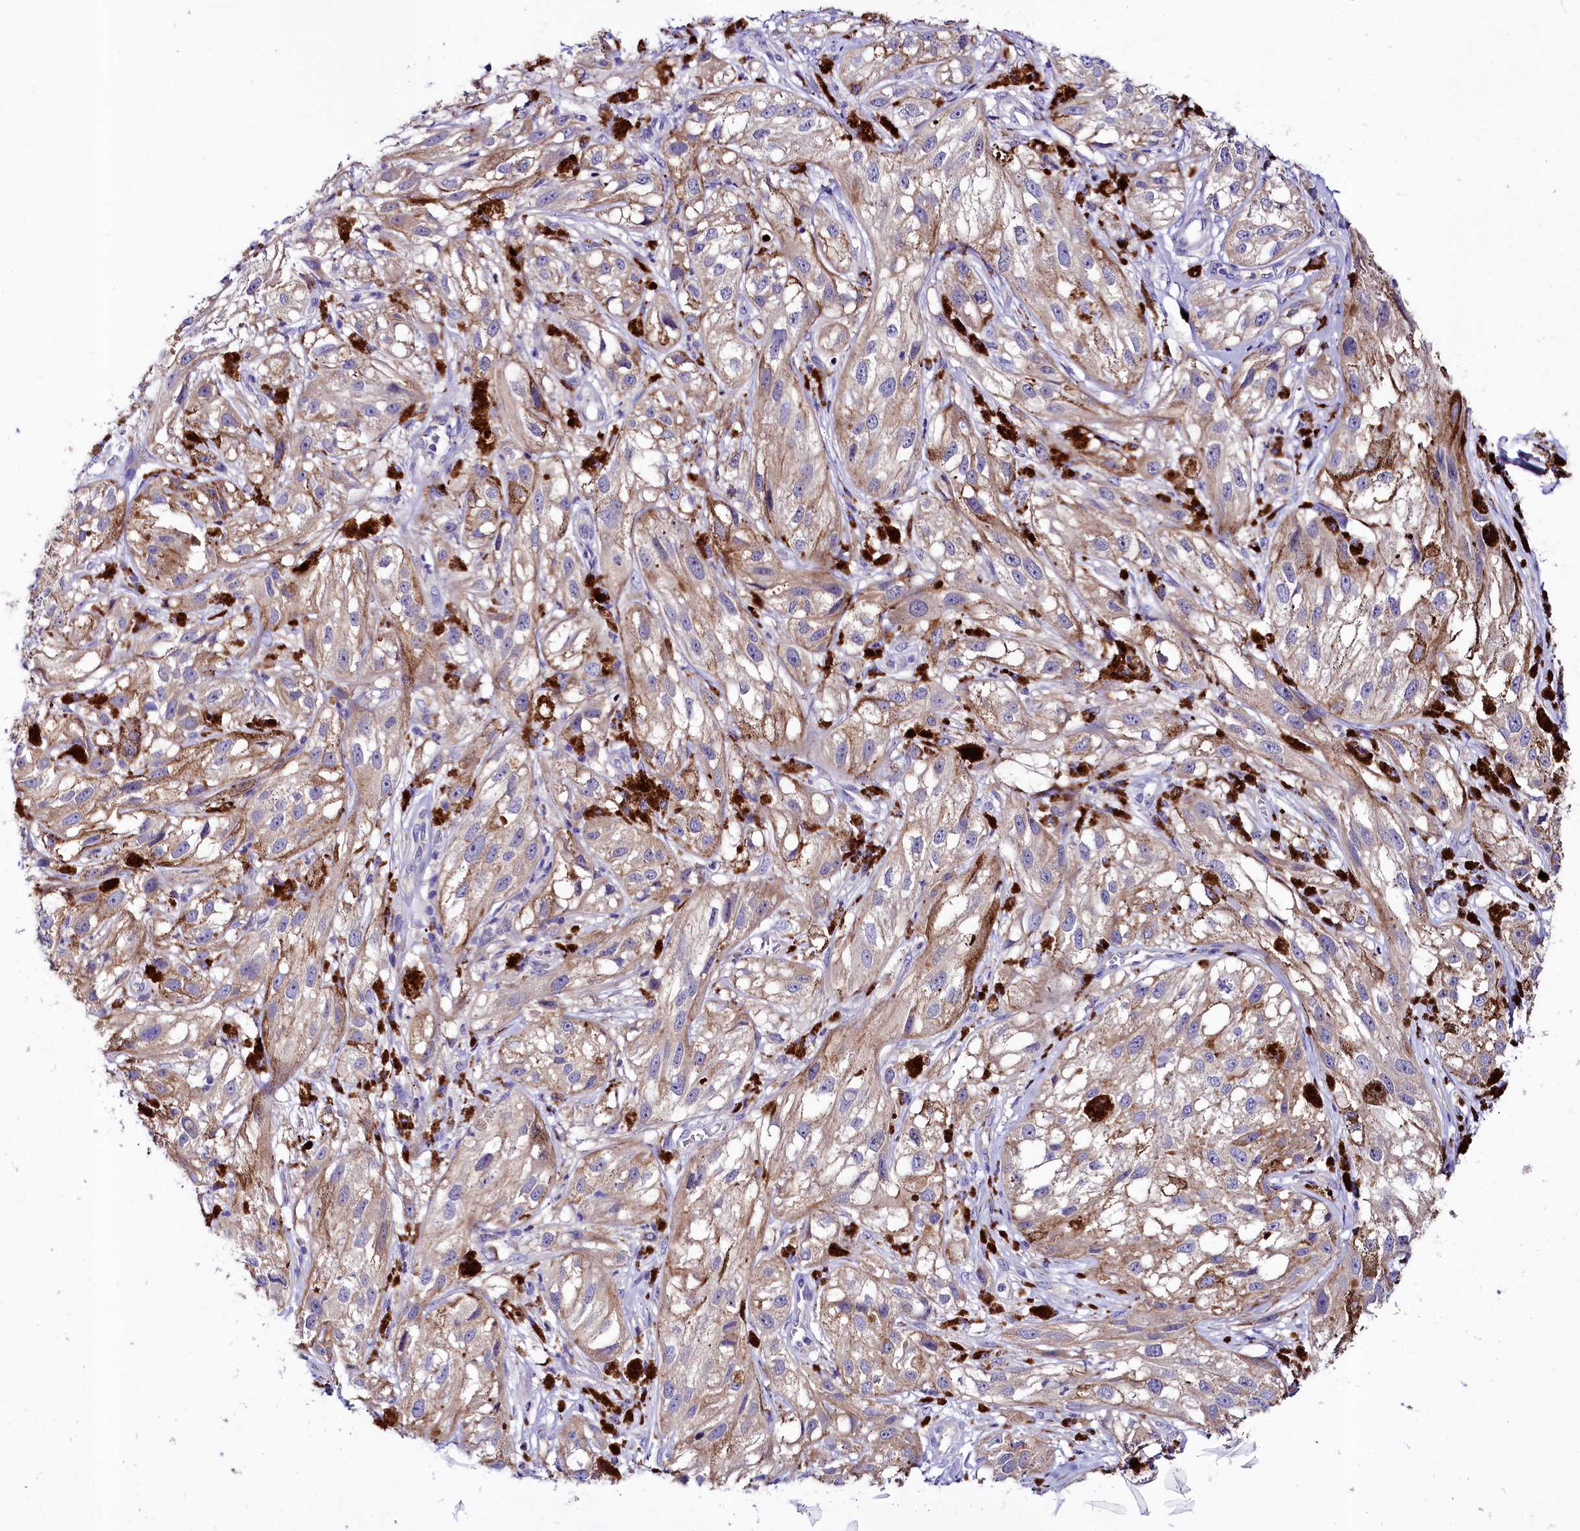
{"staining": {"intensity": "negative", "quantity": "none", "location": "none"}, "tissue": "melanoma", "cell_type": "Tumor cells", "image_type": "cancer", "snomed": [{"axis": "morphology", "description": "Malignant melanoma, NOS"}, {"axis": "topography", "description": "Skin"}], "caption": "An image of melanoma stained for a protein displays no brown staining in tumor cells. Brightfield microscopy of immunohistochemistry stained with DAB (3,3'-diaminobenzidine) (brown) and hematoxylin (blue), captured at high magnification.", "gene": "ABHD5", "patient": {"sex": "male", "age": 88}}